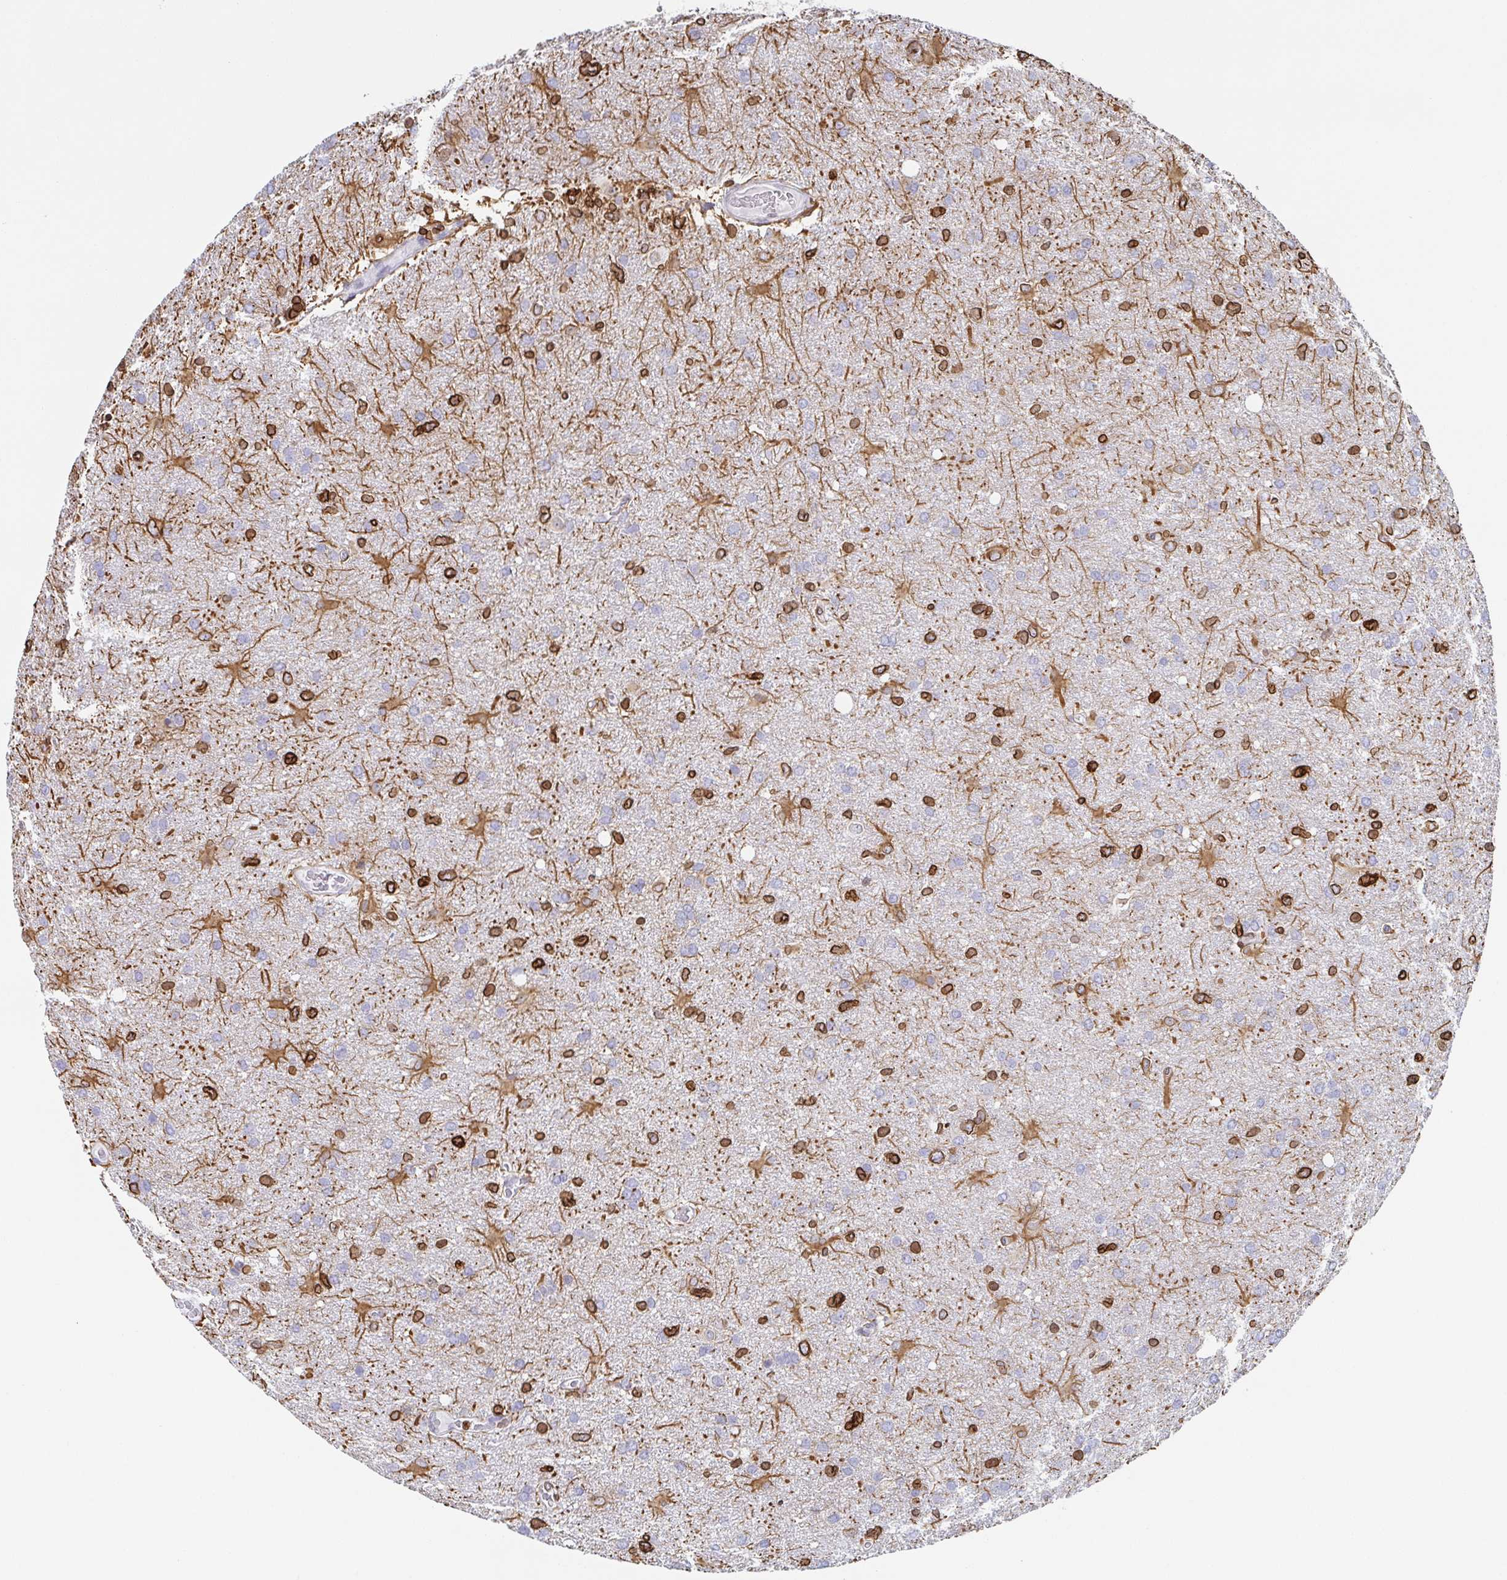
{"staining": {"intensity": "strong", "quantity": "<25%", "location": "cytoplasmic/membranous,nuclear"}, "tissue": "glioma", "cell_type": "Tumor cells", "image_type": "cancer", "snomed": [{"axis": "morphology", "description": "Glioma, malignant, High grade"}, {"axis": "topography", "description": "Brain"}], "caption": "Protein expression by IHC displays strong cytoplasmic/membranous and nuclear expression in approximately <25% of tumor cells in malignant glioma (high-grade). (DAB (3,3'-diaminobenzidine) IHC, brown staining for protein, blue staining for nuclei).", "gene": "BTBD7", "patient": {"sex": "male", "age": 53}}